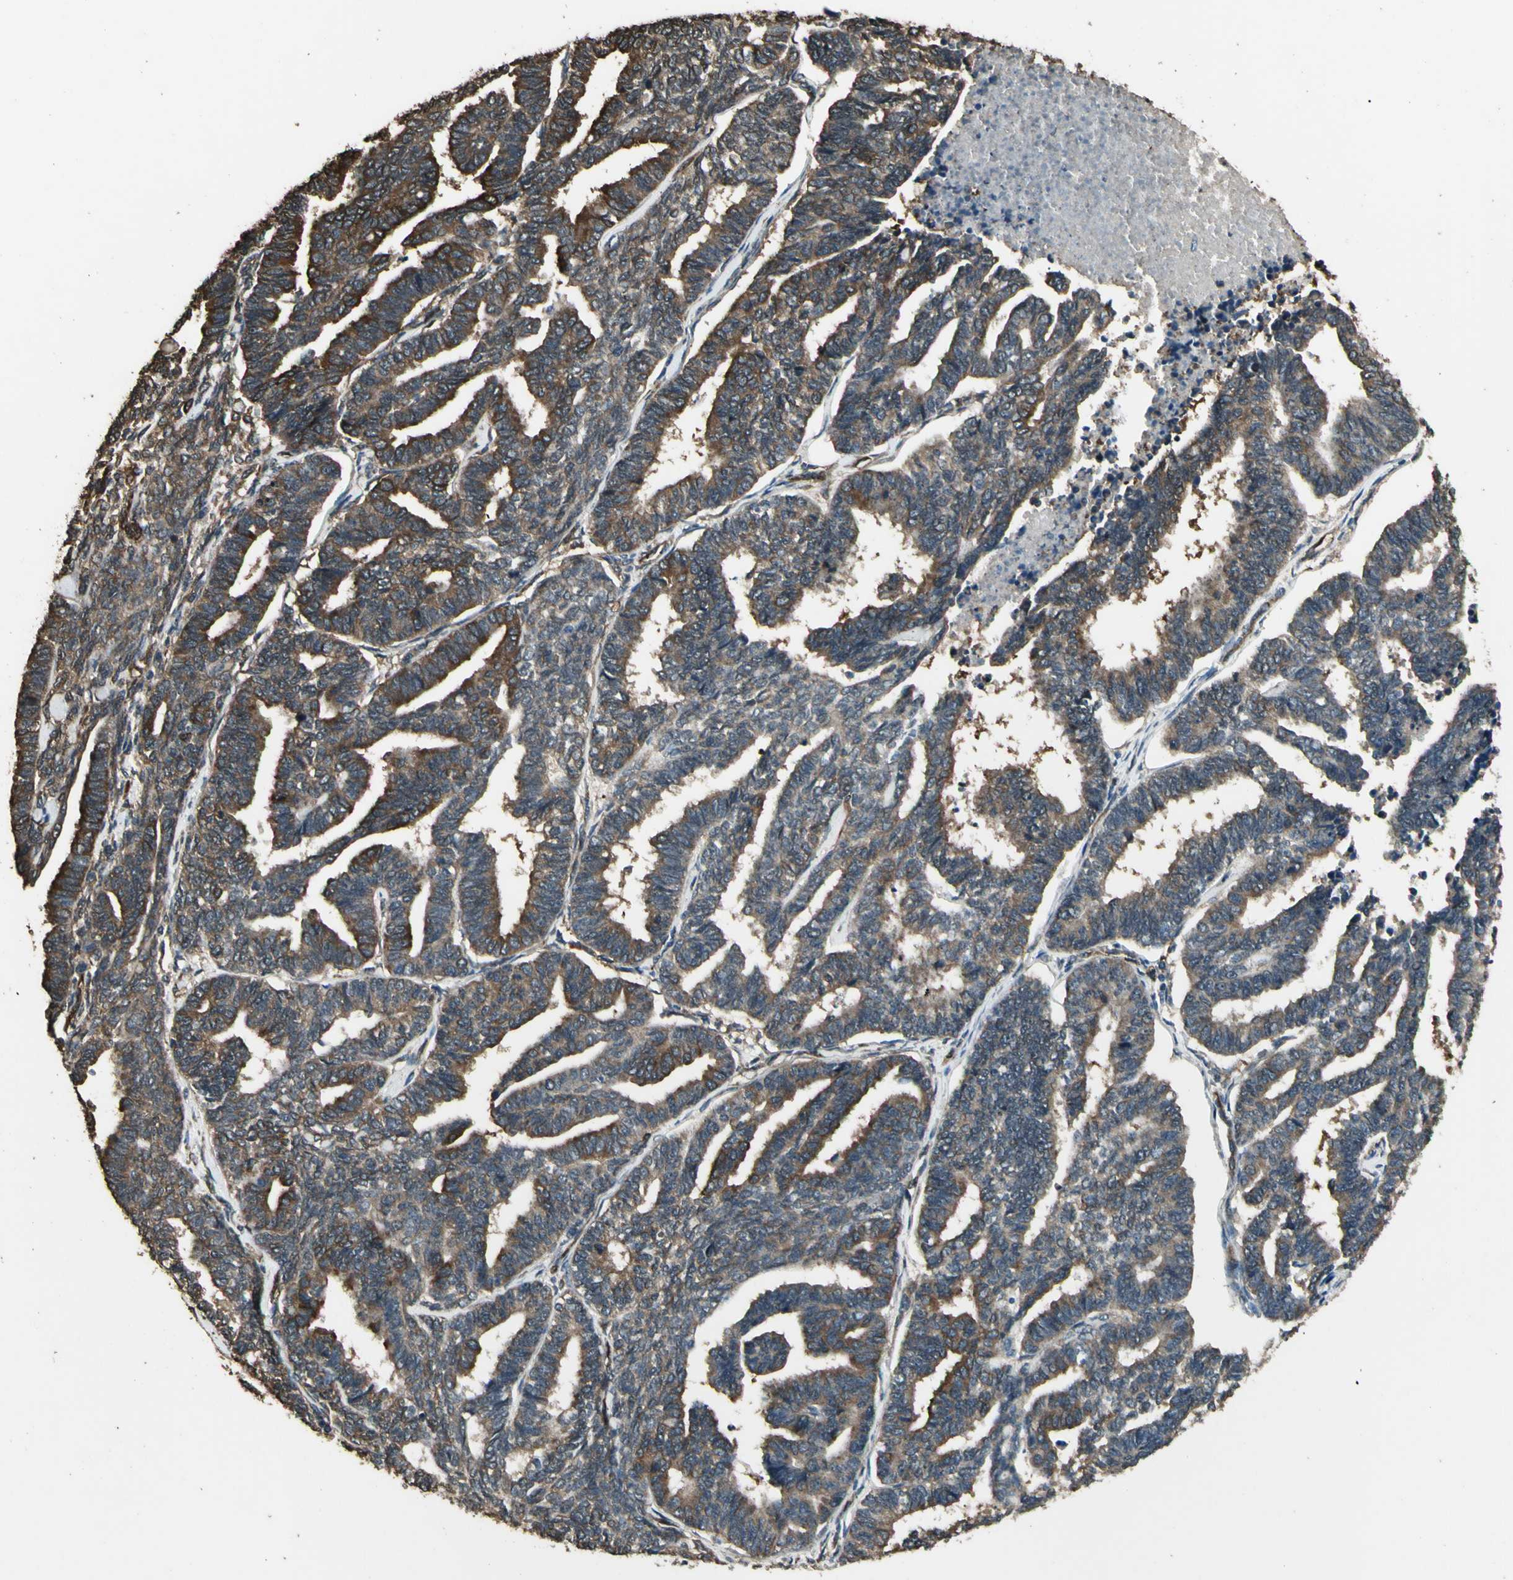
{"staining": {"intensity": "weak", "quantity": ">75%", "location": "cytoplasmic/membranous"}, "tissue": "endometrial cancer", "cell_type": "Tumor cells", "image_type": "cancer", "snomed": [{"axis": "morphology", "description": "Adenocarcinoma, NOS"}, {"axis": "topography", "description": "Endometrium"}], "caption": "Immunohistochemistry (IHC) image of neoplastic tissue: endometrial adenocarcinoma stained using immunohistochemistry (IHC) exhibits low levels of weak protein expression localized specifically in the cytoplasmic/membranous of tumor cells, appearing as a cytoplasmic/membranous brown color.", "gene": "TSPO", "patient": {"sex": "female", "age": 70}}